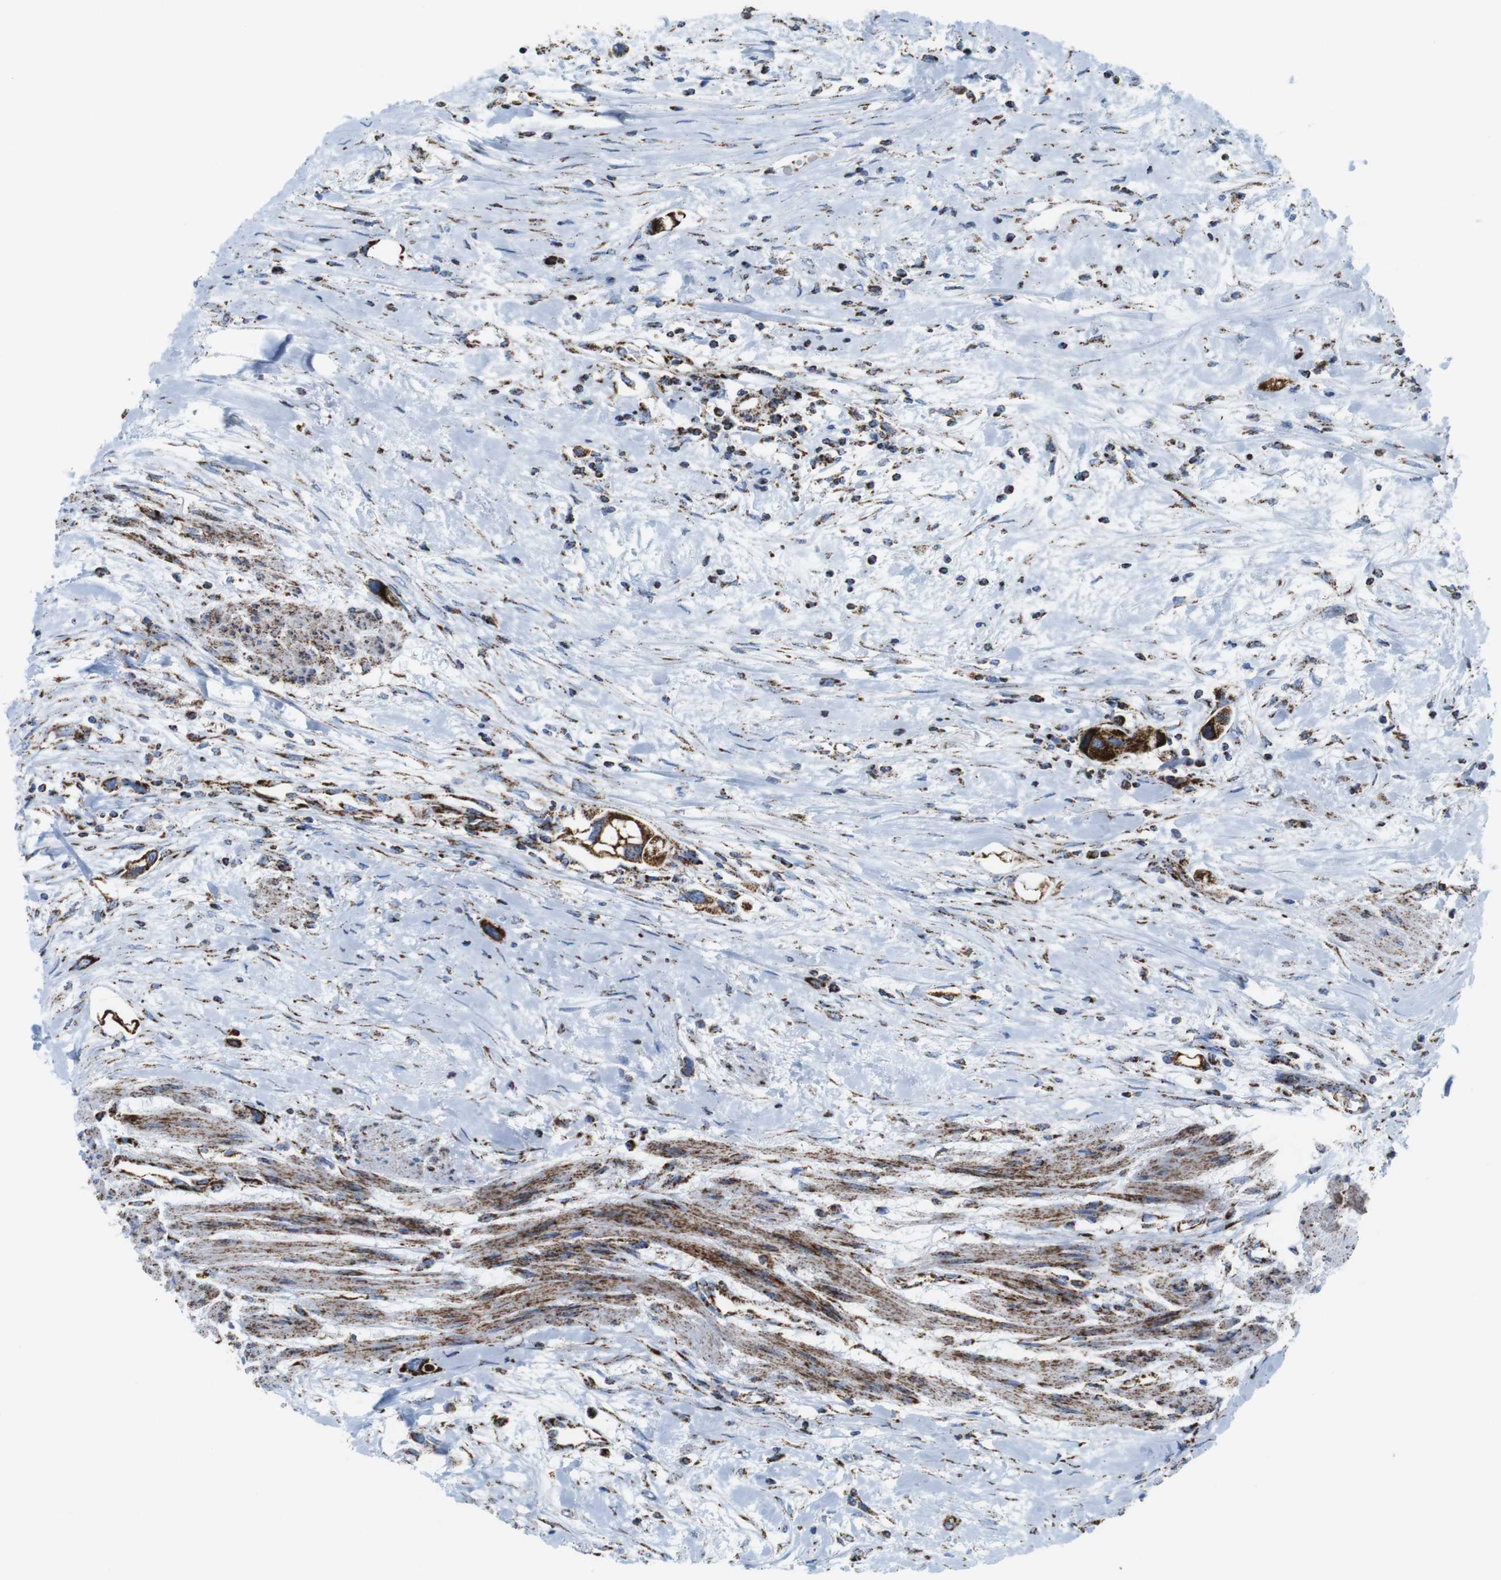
{"staining": {"intensity": "strong", "quantity": ">75%", "location": "cytoplasmic/membranous"}, "tissue": "urothelial cancer", "cell_type": "Tumor cells", "image_type": "cancer", "snomed": [{"axis": "morphology", "description": "Urothelial carcinoma, High grade"}, {"axis": "topography", "description": "Urinary bladder"}], "caption": "IHC of urothelial cancer displays high levels of strong cytoplasmic/membranous expression in approximately >75% of tumor cells.", "gene": "ATP5PO", "patient": {"sex": "female", "age": 56}}